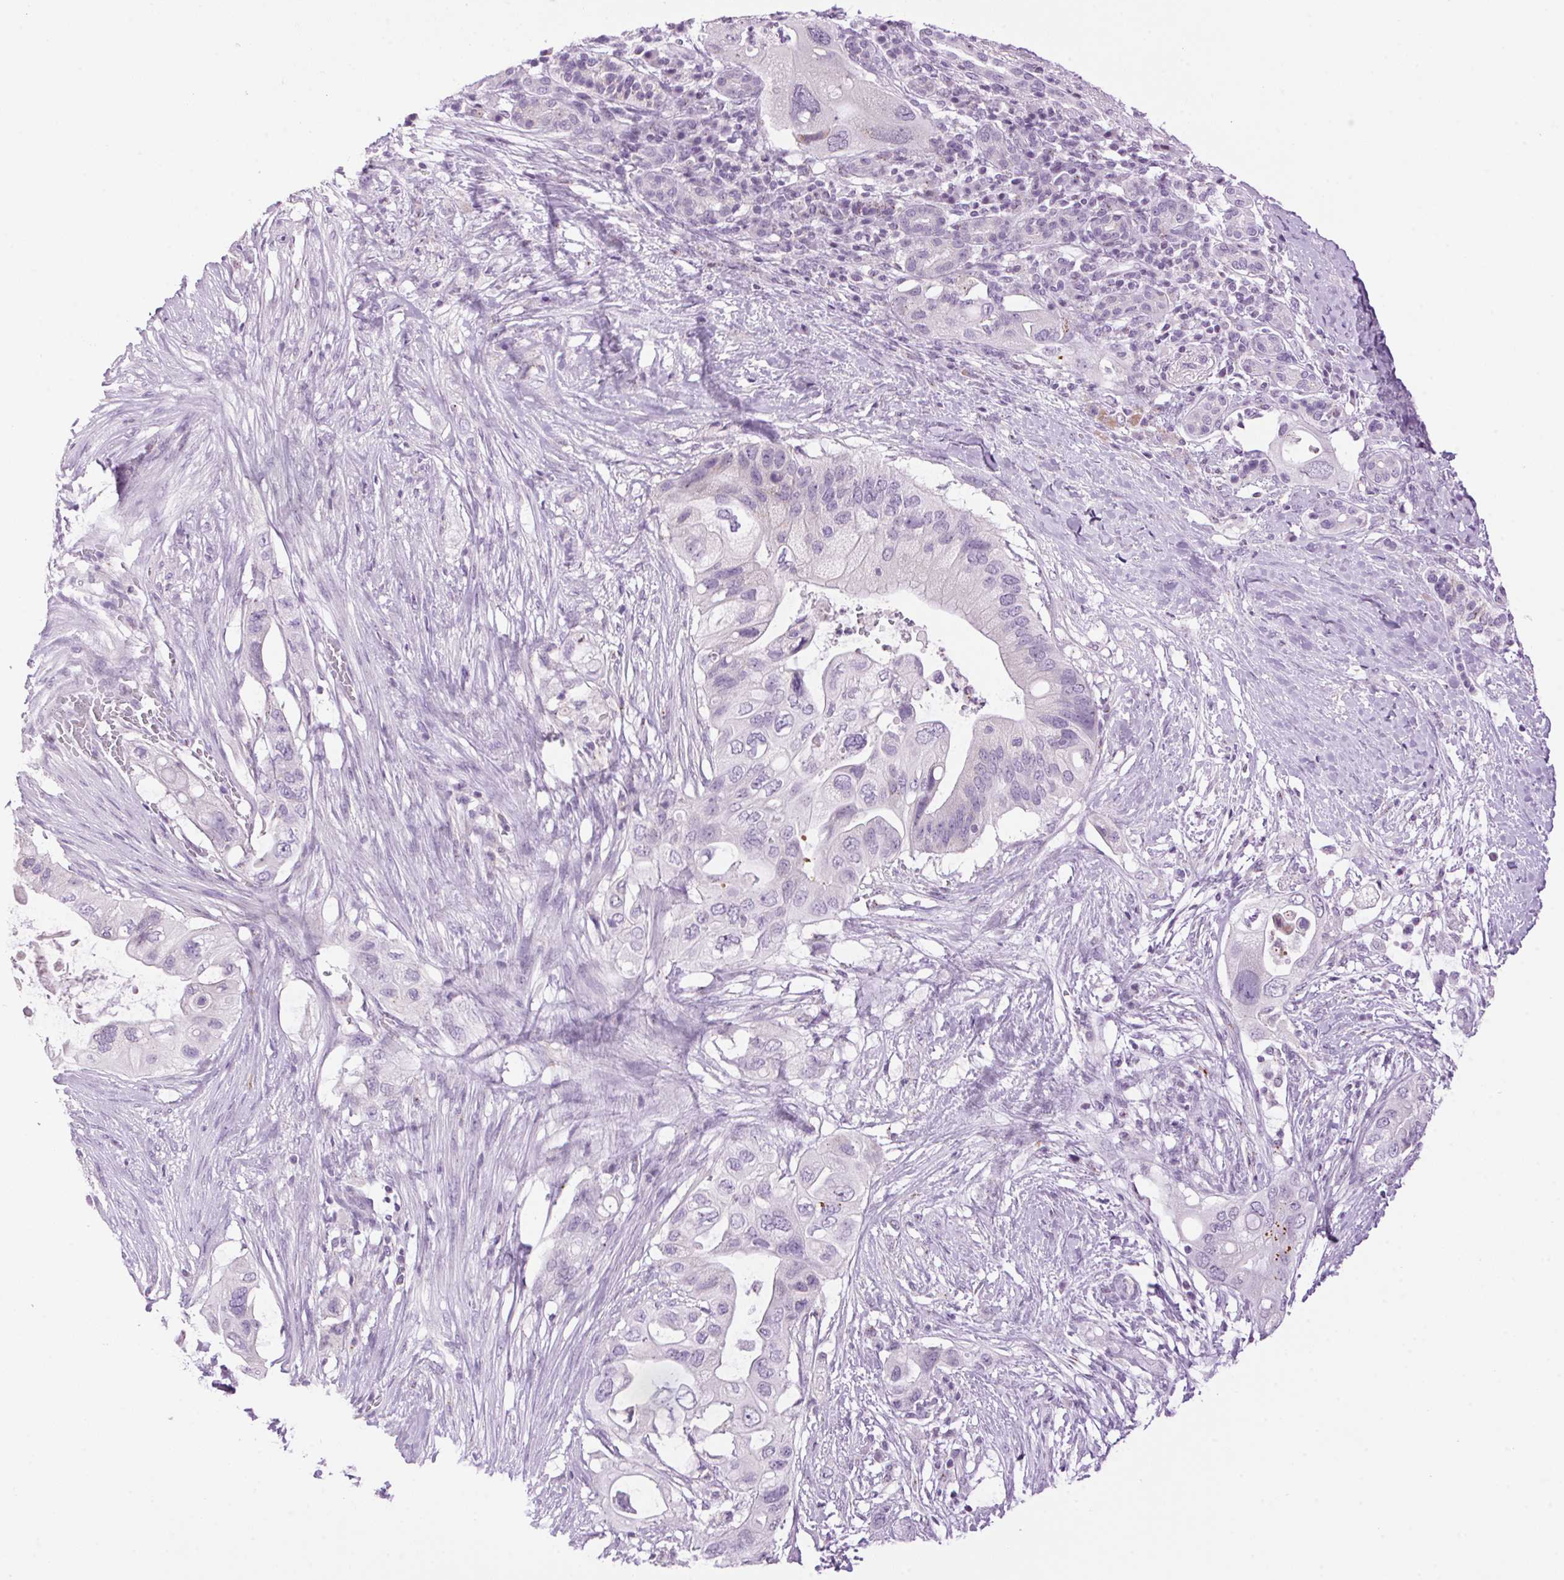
{"staining": {"intensity": "negative", "quantity": "none", "location": "none"}, "tissue": "pancreatic cancer", "cell_type": "Tumor cells", "image_type": "cancer", "snomed": [{"axis": "morphology", "description": "Adenocarcinoma, NOS"}, {"axis": "topography", "description": "Pancreas"}], "caption": "High magnification brightfield microscopy of pancreatic adenocarcinoma stained with DAB (3,3'-diaminobenzidine) (brown) and counterstained with hematoxylin (blue): tumor cells show no significant staining. Brightfield microscopy of immunohistochemistry stained with DAB (brown) and hematoxylin (blue), captured at high magnification.", "gene": "TMEM88B", "patient": {"sex": "female", "age": 72}}